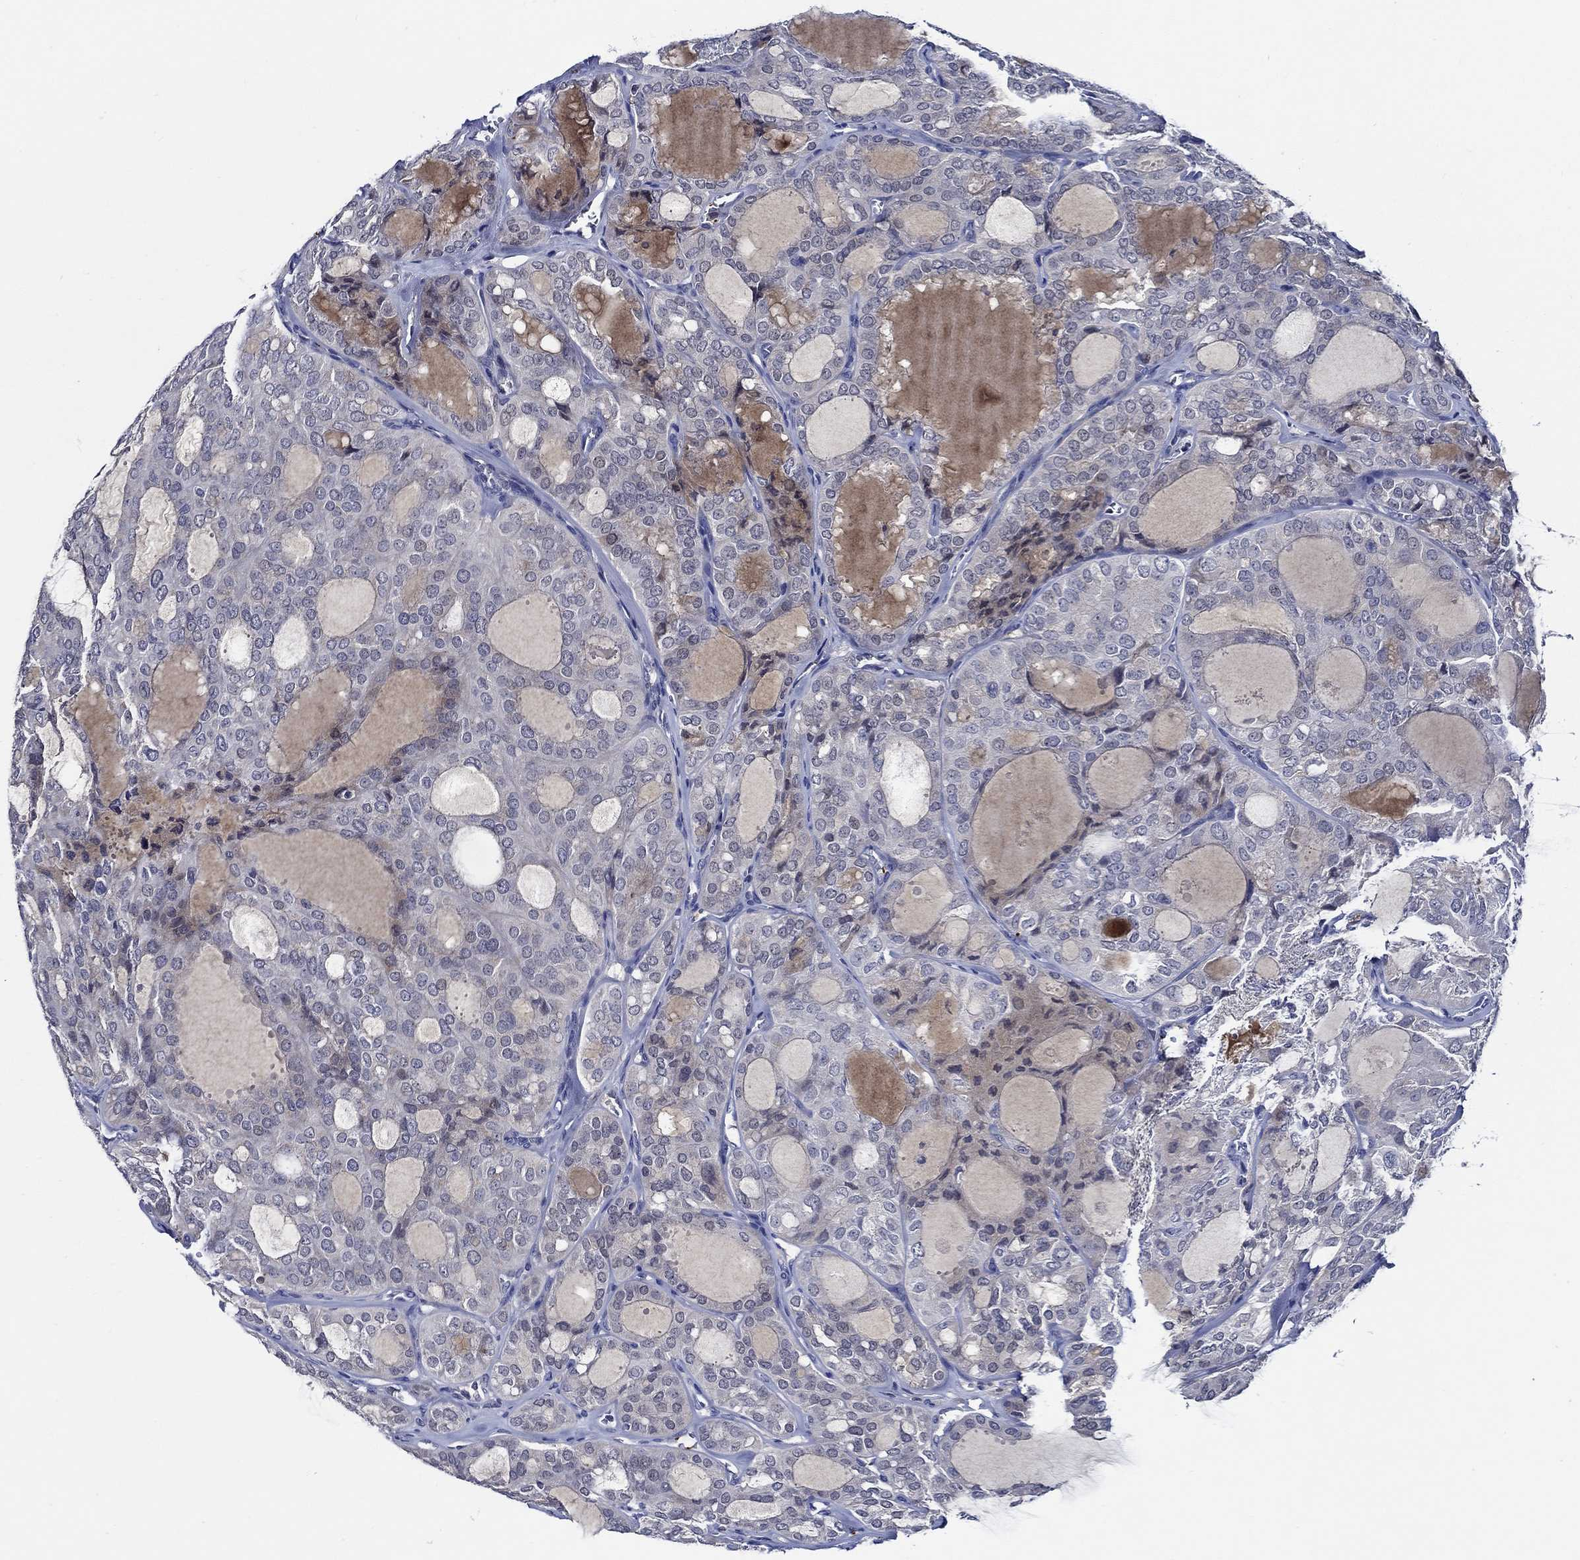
{"staining": {"intensity": "negative", "quantity": "none", "location": "none"}, "tissue": "thyroid cancer", "cell_type": "Tumor cells", "image_type": "cancer", "snomed": [{"axis": "morphology", "description": "Follicular adenoma carcinoma, NOS"}, {"axis": "topography", "description": "Thyroid gland"}], "caption": "The micrograph reveals no significant positivity in tumor cells of thyroid follicular adenoma carcinoma.", "gene": "ALOX12", "patient": {"sex": "male", "age": 75}}